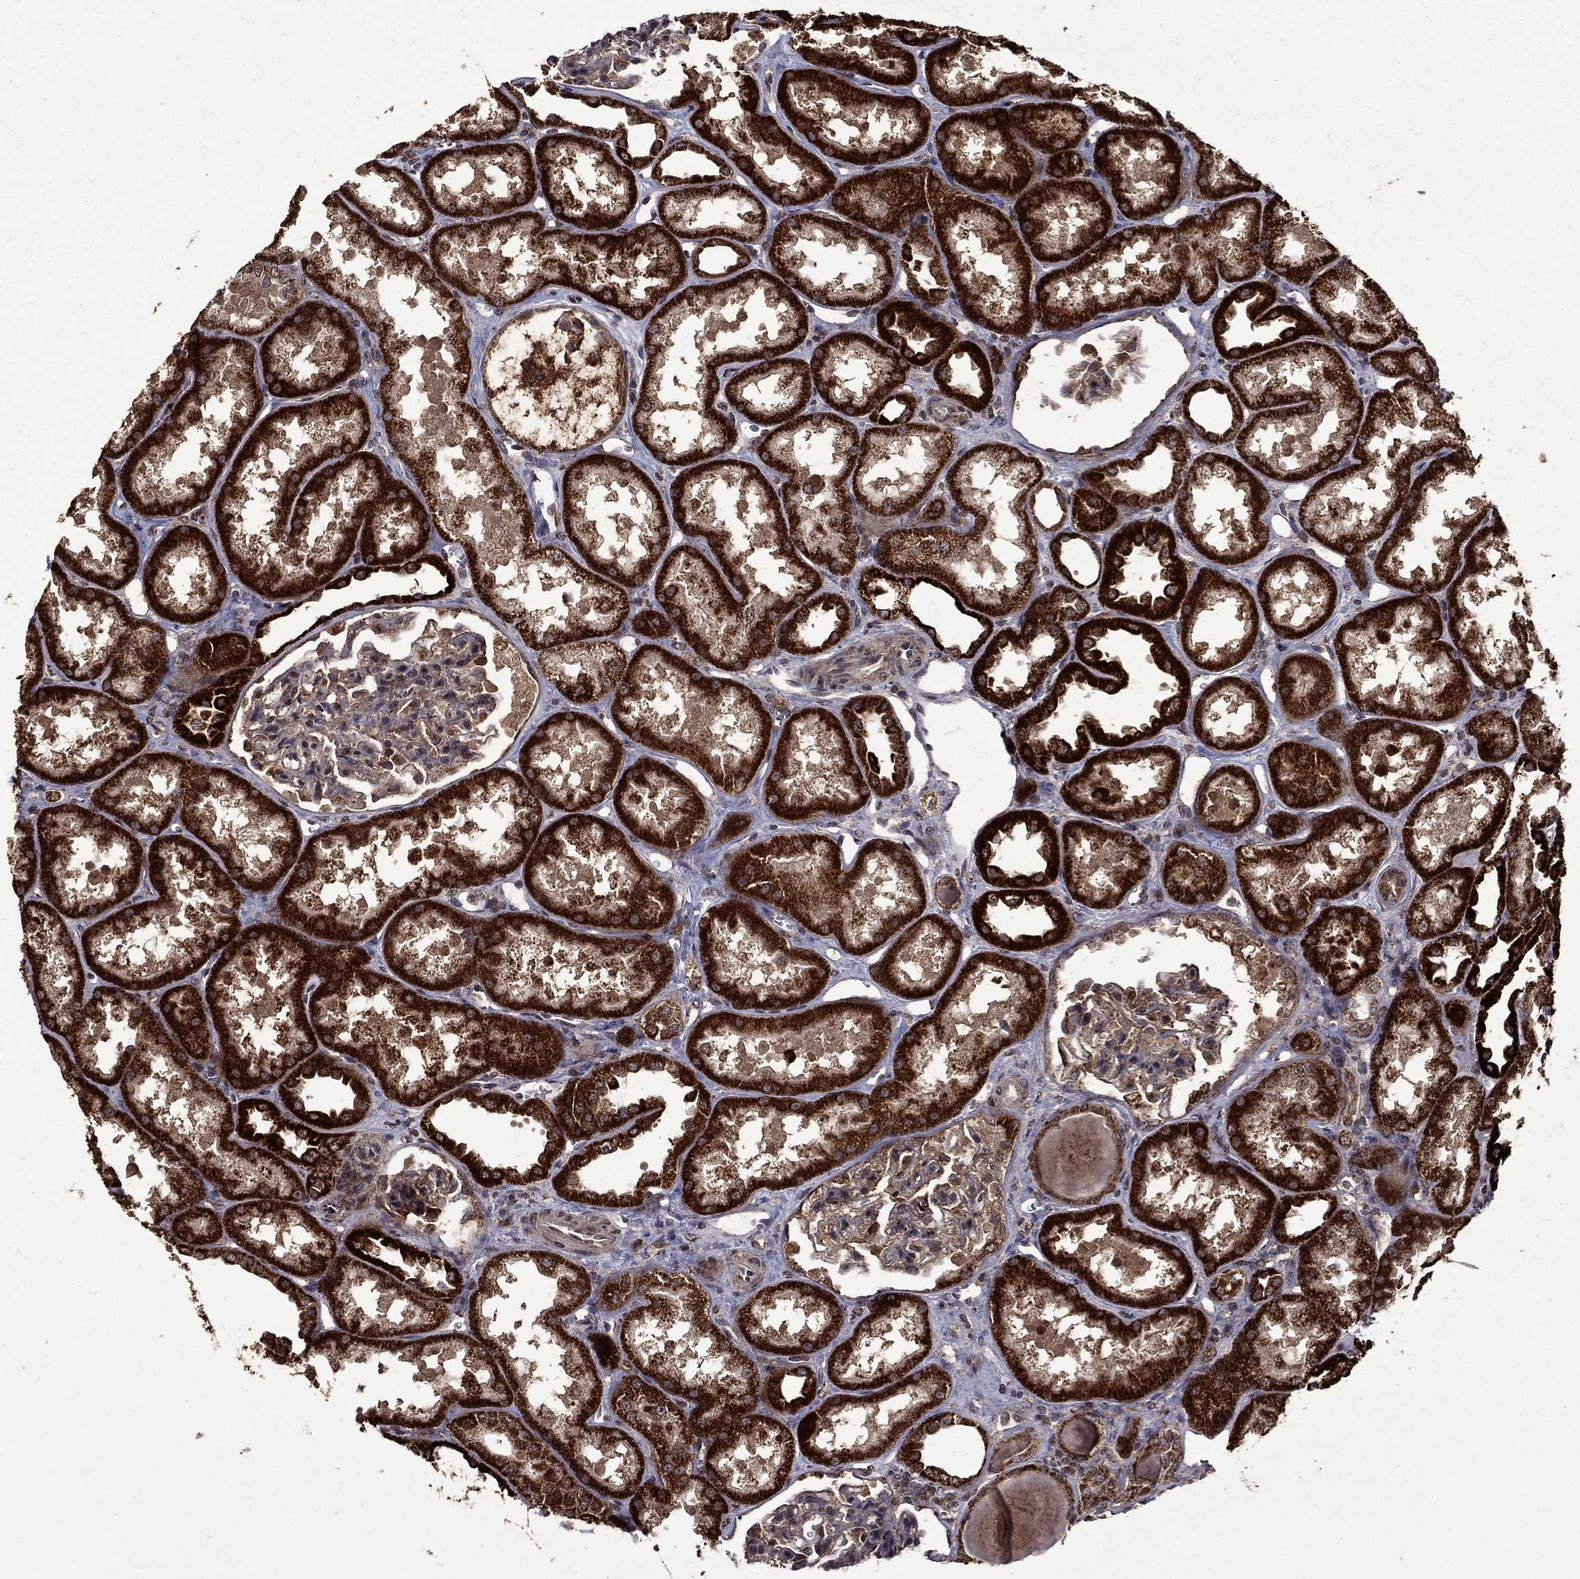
{"staining": {"intensity": "moderate", "quantity": ">75%", "location": "cytoplasmic/membranous"}, "tissue": "kidney", "cell_type": "Cells in glomeruli", "image_type": "normal", "snomed": [{"axis": "morphology", "description": "Normal tissue, NOS"}, {"axis": "topography", "description": "Kidney"}], "caption": "Immunohistochemistry image of normal kidney stained for a protein (brown), which displays medium levels of moderate cytoplasmic/membranous staining in about >75% of cells in glomeruli.", "gene": "ITM2B", "patient": {"sex": "male", "age": 61}}